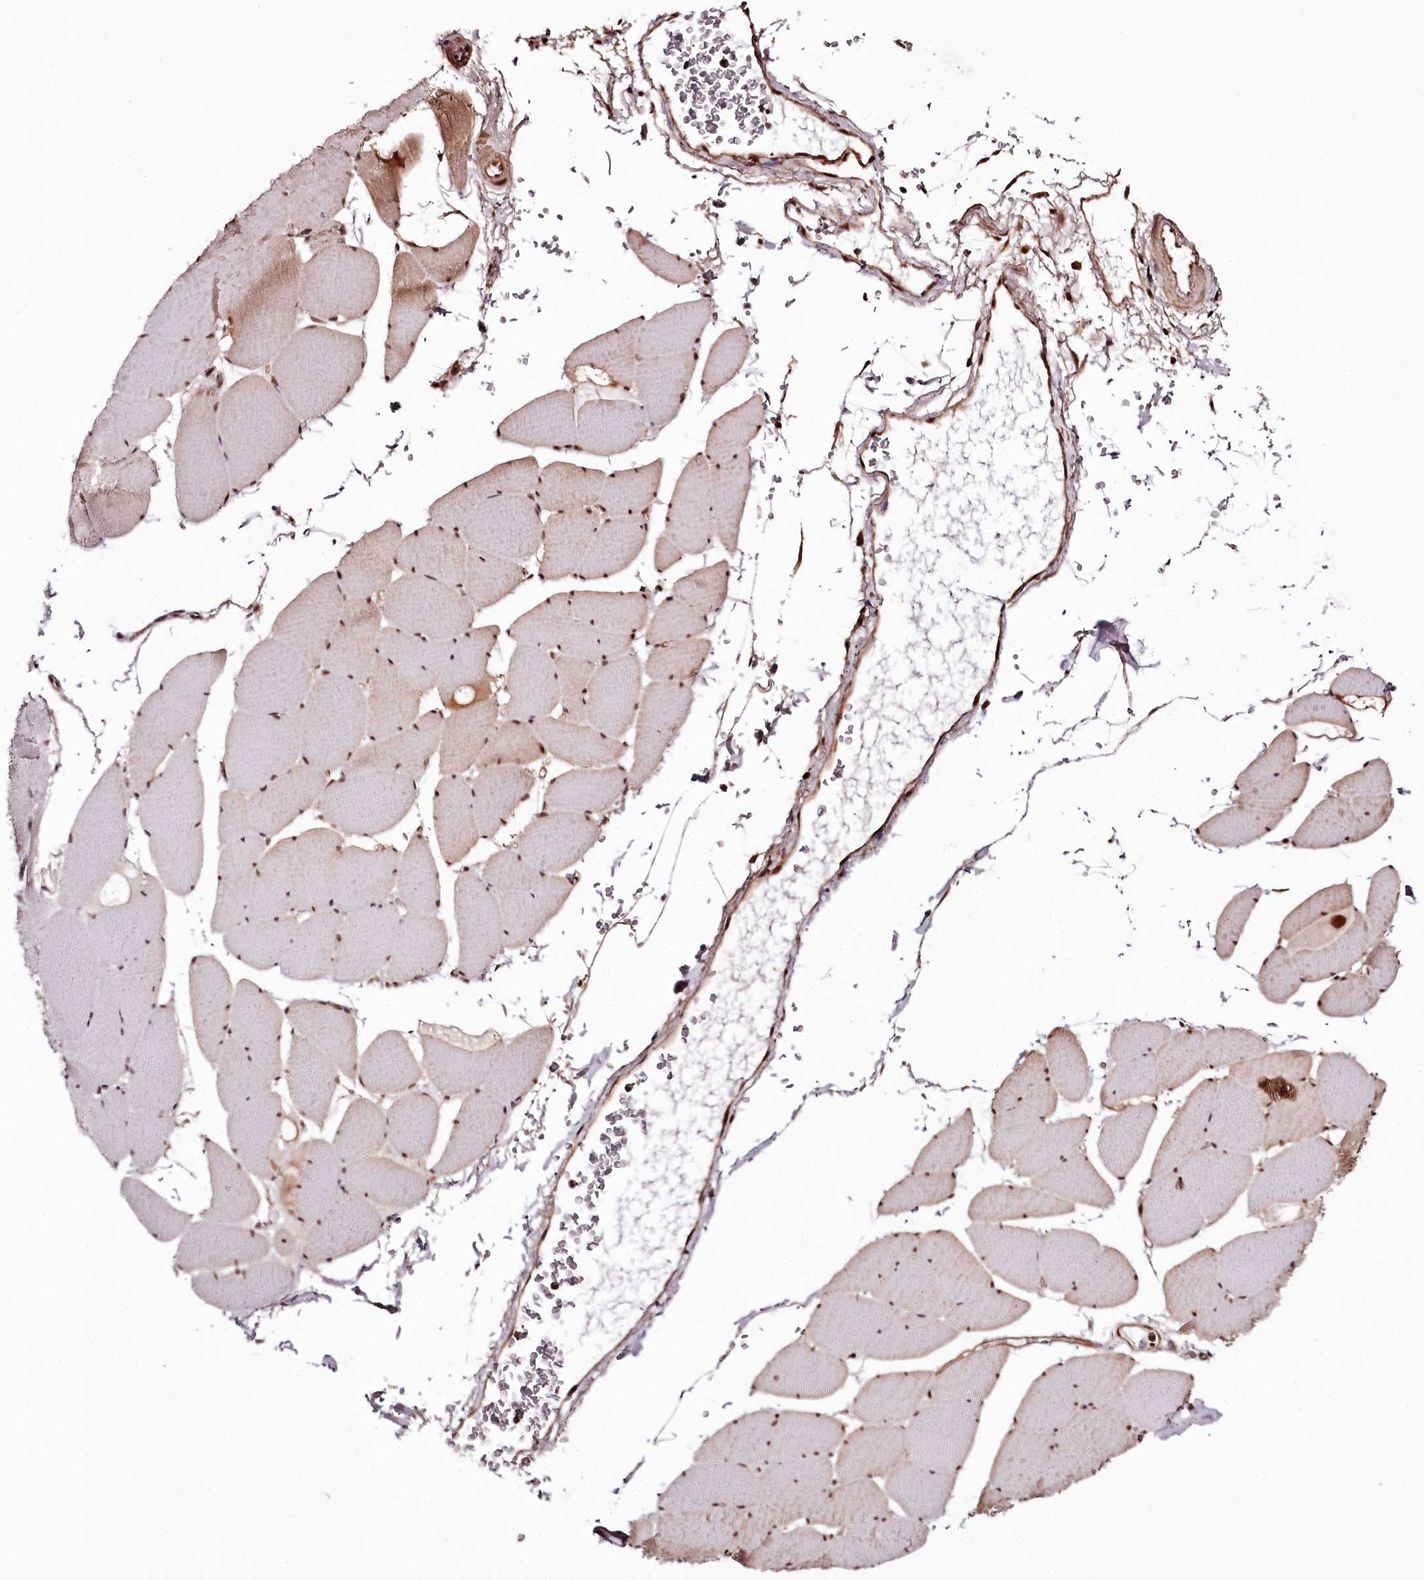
{"staining": {"intensity": "moderate", "quantity": ">75%", "location": "cytoplasmic/membranous,nuclear"}, "tissue": "skeletal muscle", "cell_type": "Myocytes", "image_type": "normal", "snomed": [{"axis": "morphology", "description": "Normal tissue, NOS"}, {"axis": "topography", "description": "Skeletal muscle"}, {"axis": "topography", "description": "Head-Neck"}], "caption": "This micrograph displays immunohistochemistry staining of benign skeletal muscle, with medium moderate cytoplasmic/membranous,nuclear expression in about >75% of myocytes.", "gene": "TTC33", "patient": {"sex": "male", "age": 66}}